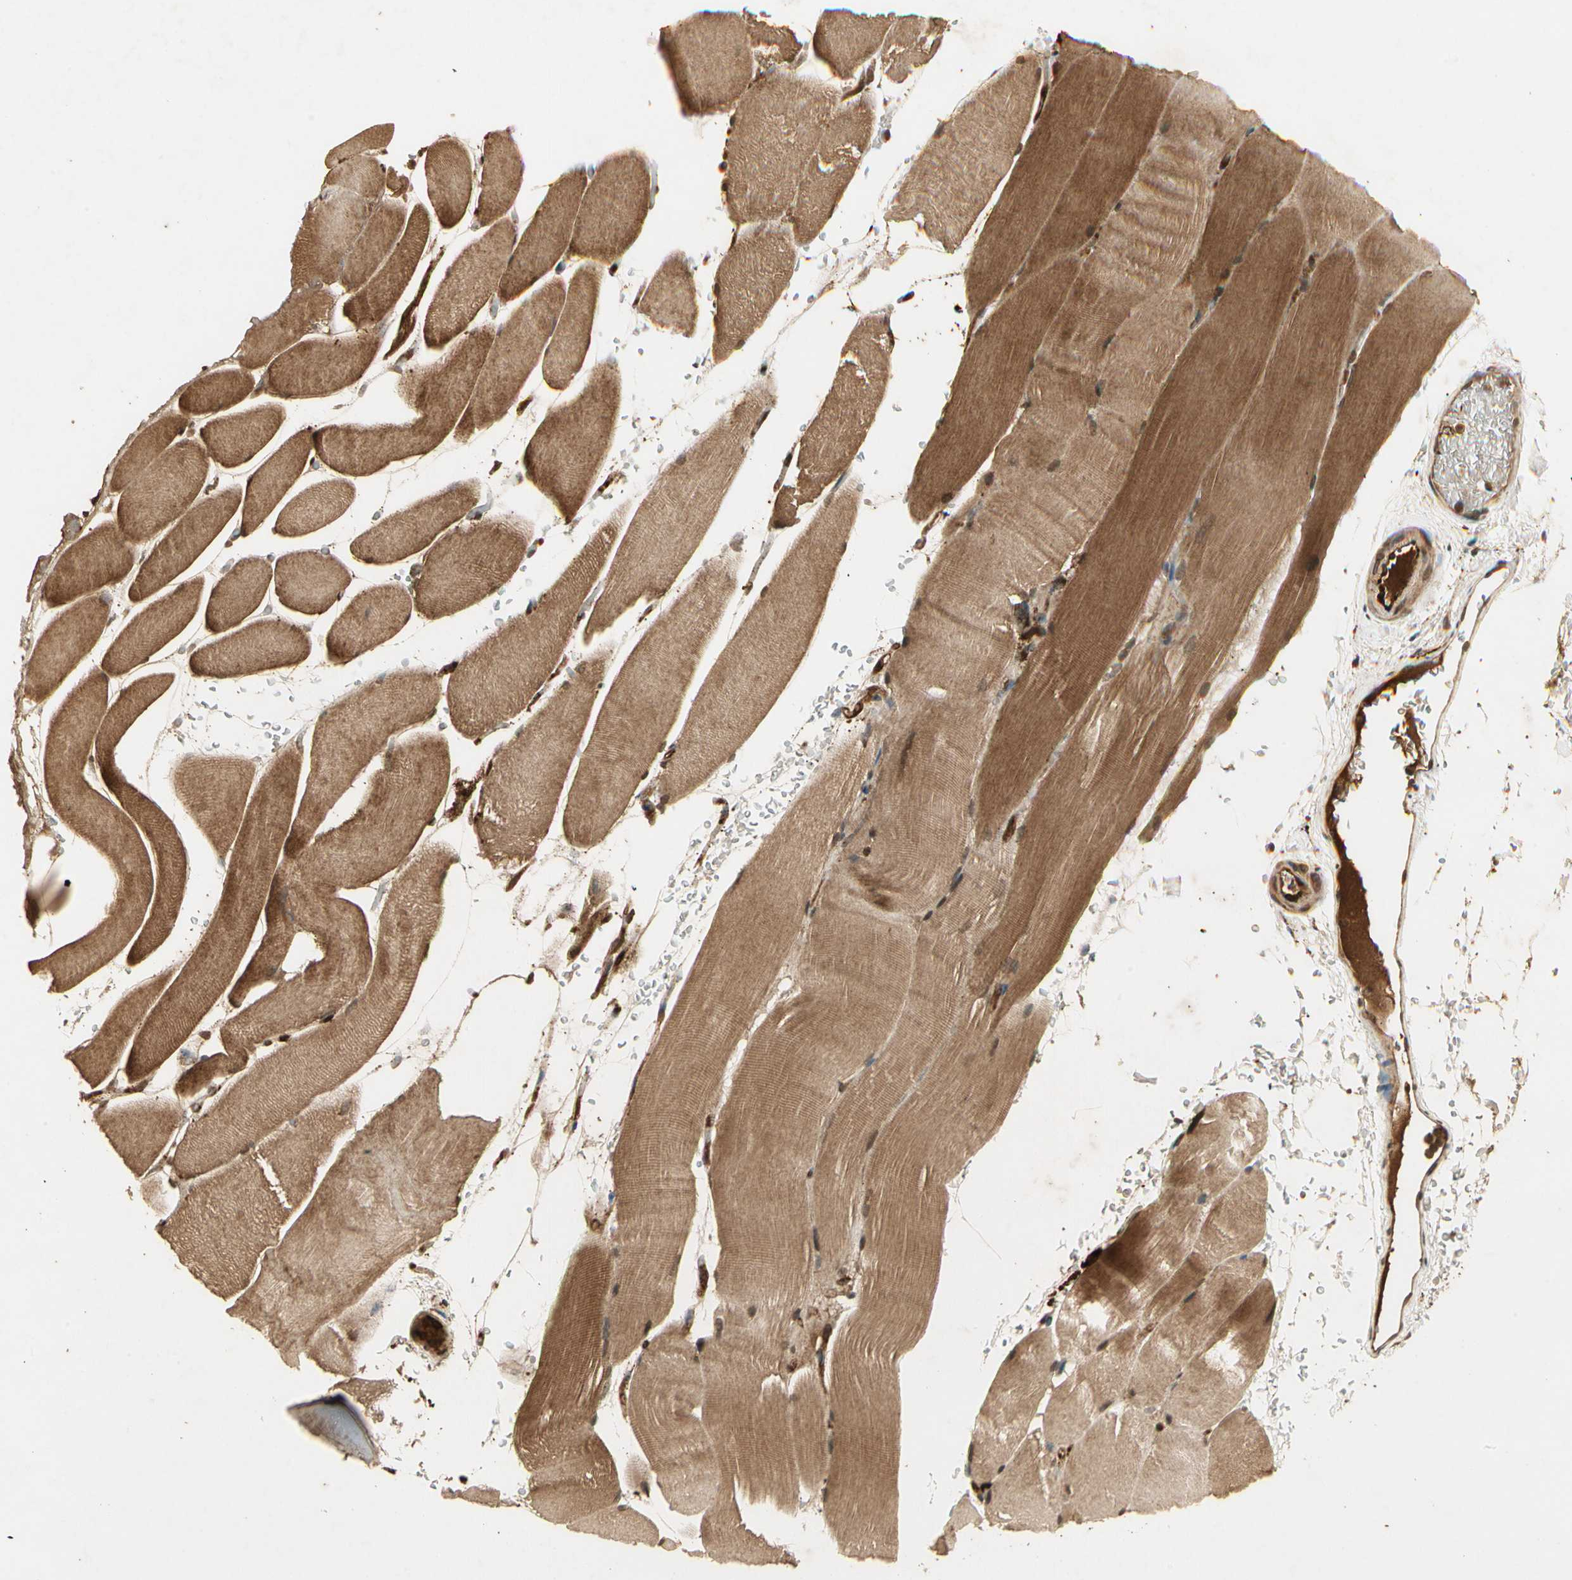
{"staining": {"intensity": "strong", "quantity": ">75%", "location": "cytoplasmic/membranous,nuclear"}, "tissue": "skeletal muscle", "cell_type": "Myocytes", "image_type": "normal", "snomed": [{"axis": "morphology", "description": "Normal tissue, NOS"}, {"axis": "topography", "description": "Skeletal muscle"}], "caption": "Myocytes exhibit high levels of strong cytoplasmic/membranous,nuclear positivity in approximately >75% of cells in benign skeletal muscle.", "gene": "RFFL", "patient": {"sex": "female", "age": 37}}